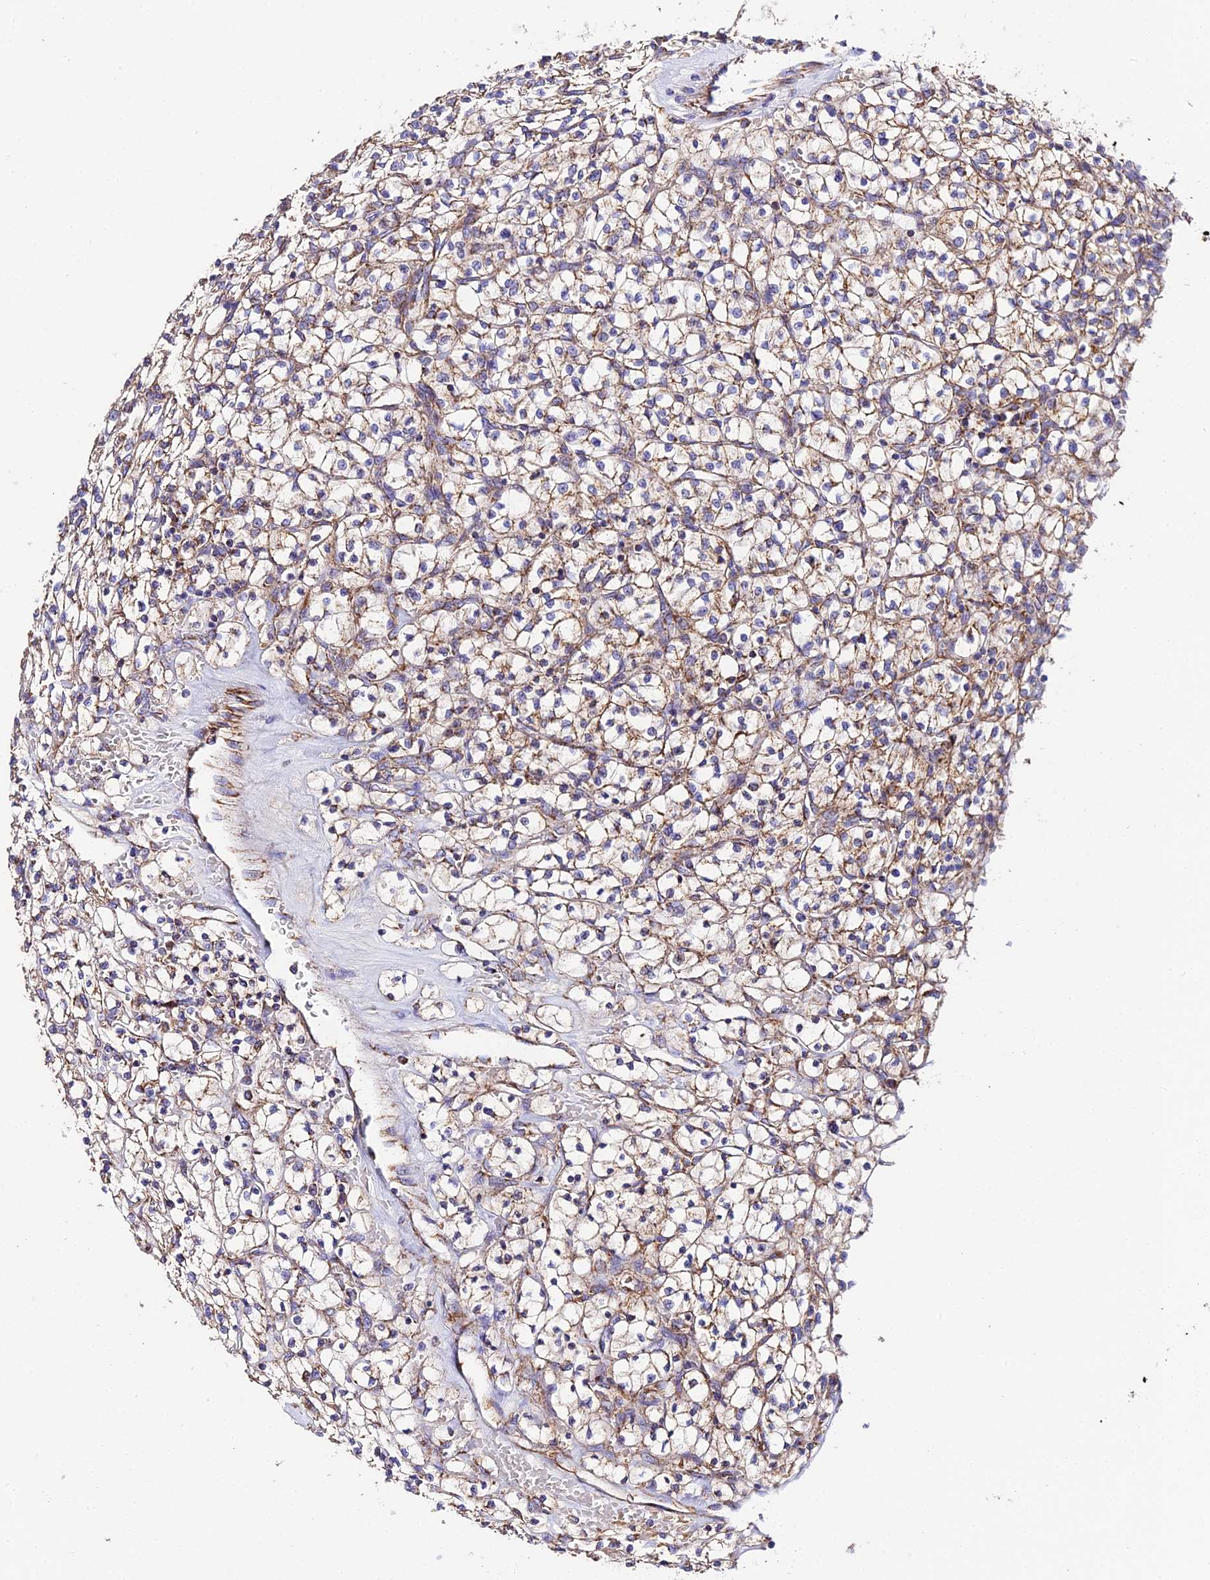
{"staining": {"intensity": "weak", "quantity": ">75%", "location": "cytoplasmic/membranous"}, "tissue": "renal cancer", "cell_type": "Tumor cells", "image_type": "cancer", "snomed": [{"axis": "morphology", "description": "Adenocarcinoma, NOS"}, {"axis": "topography", "description": "Kidney"}], "caption": "Protein expression analysis of adenocarcinoma (renal) exhibits weak cytoplasmic/membranous expression in approximately >75% of tumor cells. (Stains: DAB in brown, nuclei in blue, Microscopy: brightfield microscopy at high magnification).", "gene": "OCIAD1", "patient": {"sex": "female", "age": 64}}